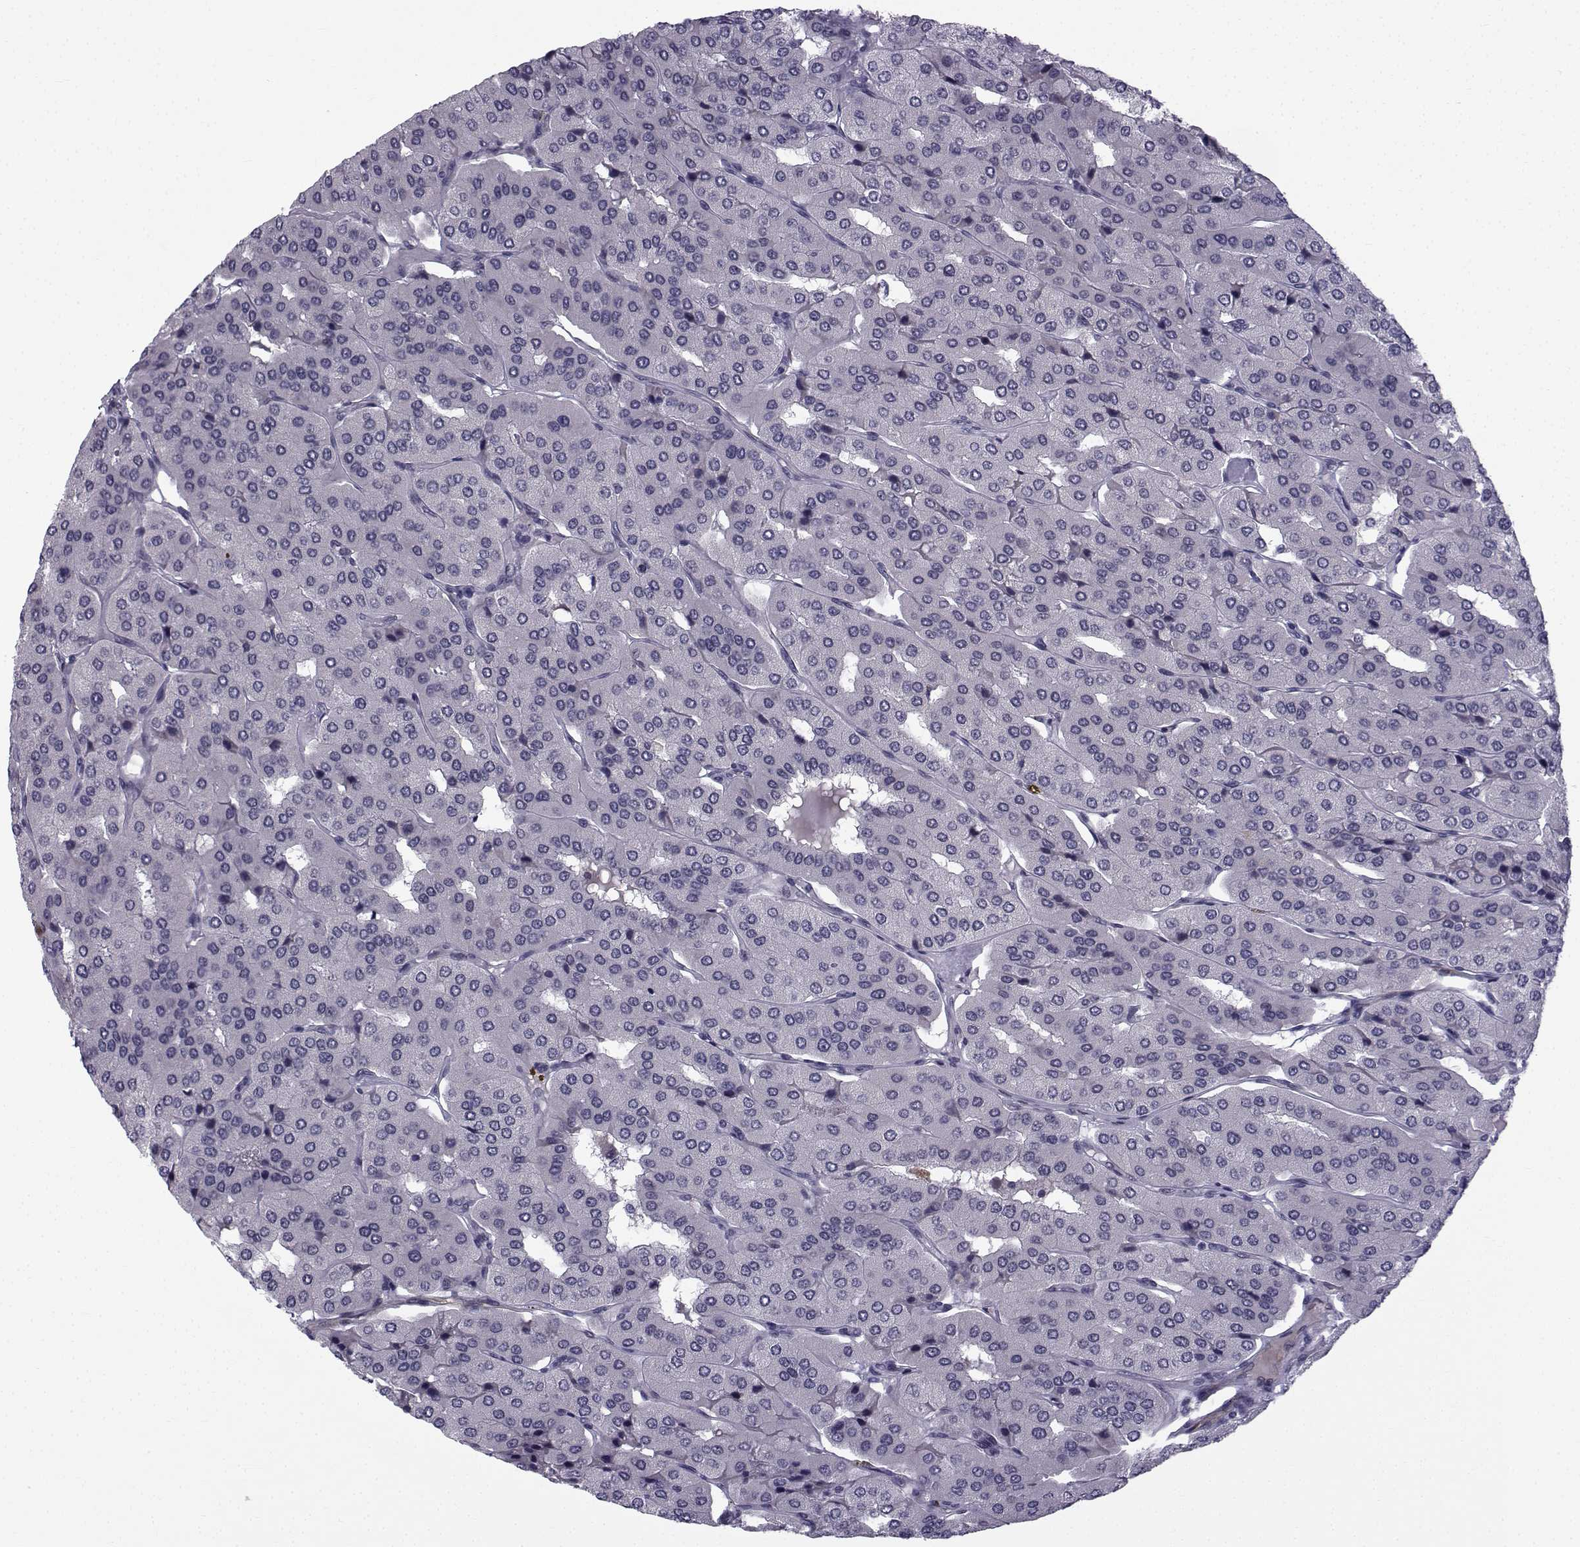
{"staining": {"intensity": "negative", "quantity": "none", "location": "none"}, "tissue": "parathyroid gland", "cell_type": "Glandular cells", "image_type": "normal", "snomed": [{"axis": "morphology", "description": "Normal tissue, NOS"}, {"axis": "morphology", "description": "Adenoma, NOS"}, {"axis": "topography", "description": "Parathyroid gland"}], "caption": "Immunohistochemical staining of normal parathyroid gland displays no significant positivity in glandular cells.", "gene": "RBM24", "patient": {"sex": "female", "age": 86}}